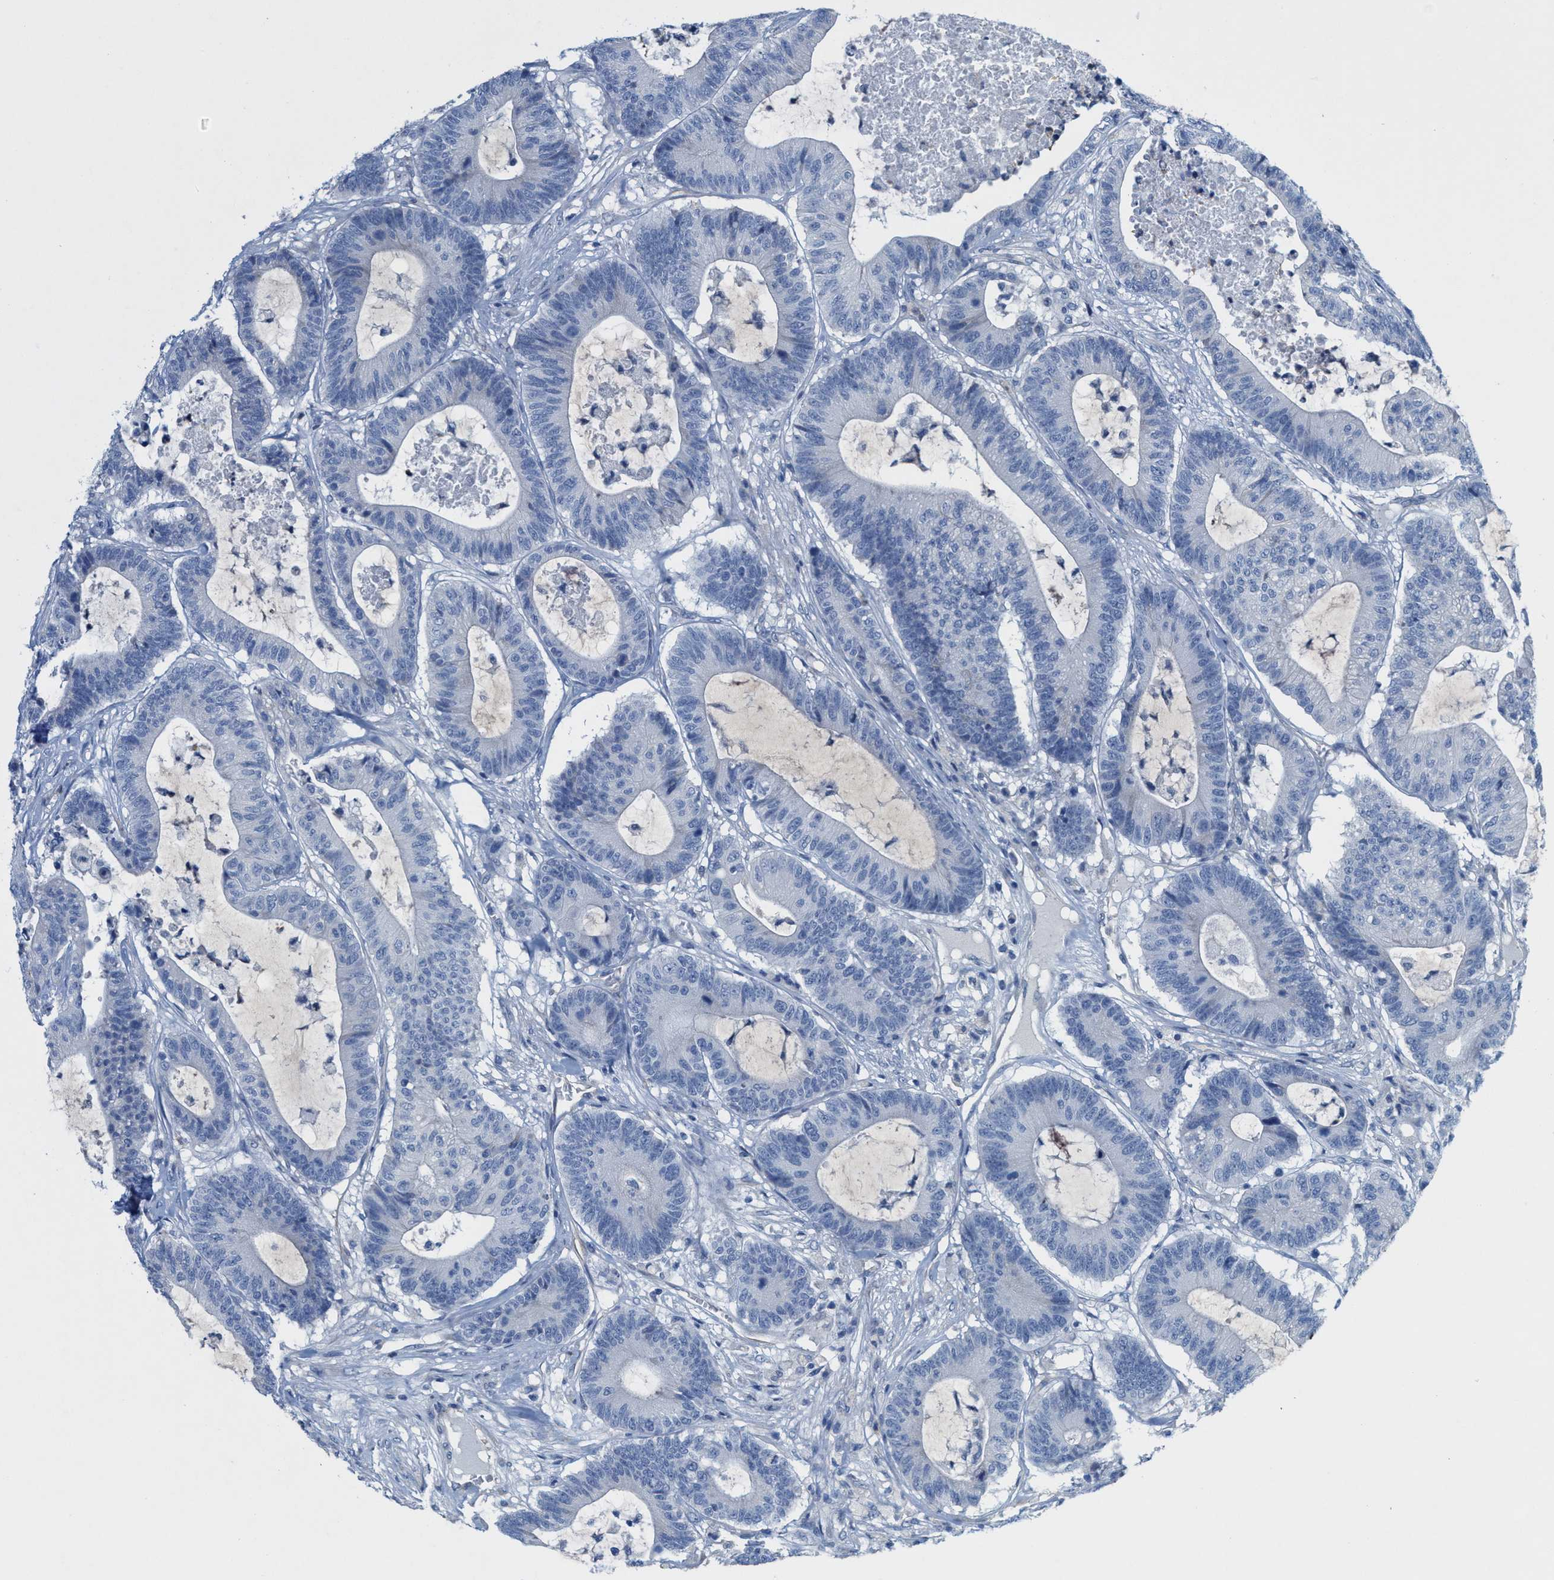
{"staining": {"intensity": "negative", "quantity": "none", "location": "none"}, "tissue": "colorectal cancer", "cell_type": "Tumor cells", "image_type": "cancer", "snomed": [{"axis": "morphology", "description": "Adenocarcinoma, NOS"}, {"axis": "topography", "description": "Colon"}], "caption": "Tumor cells are negative for brown protein staining in colorectal cancer.", "gene": "CPA2", "patient": {"sex": "female", "age": 84}}